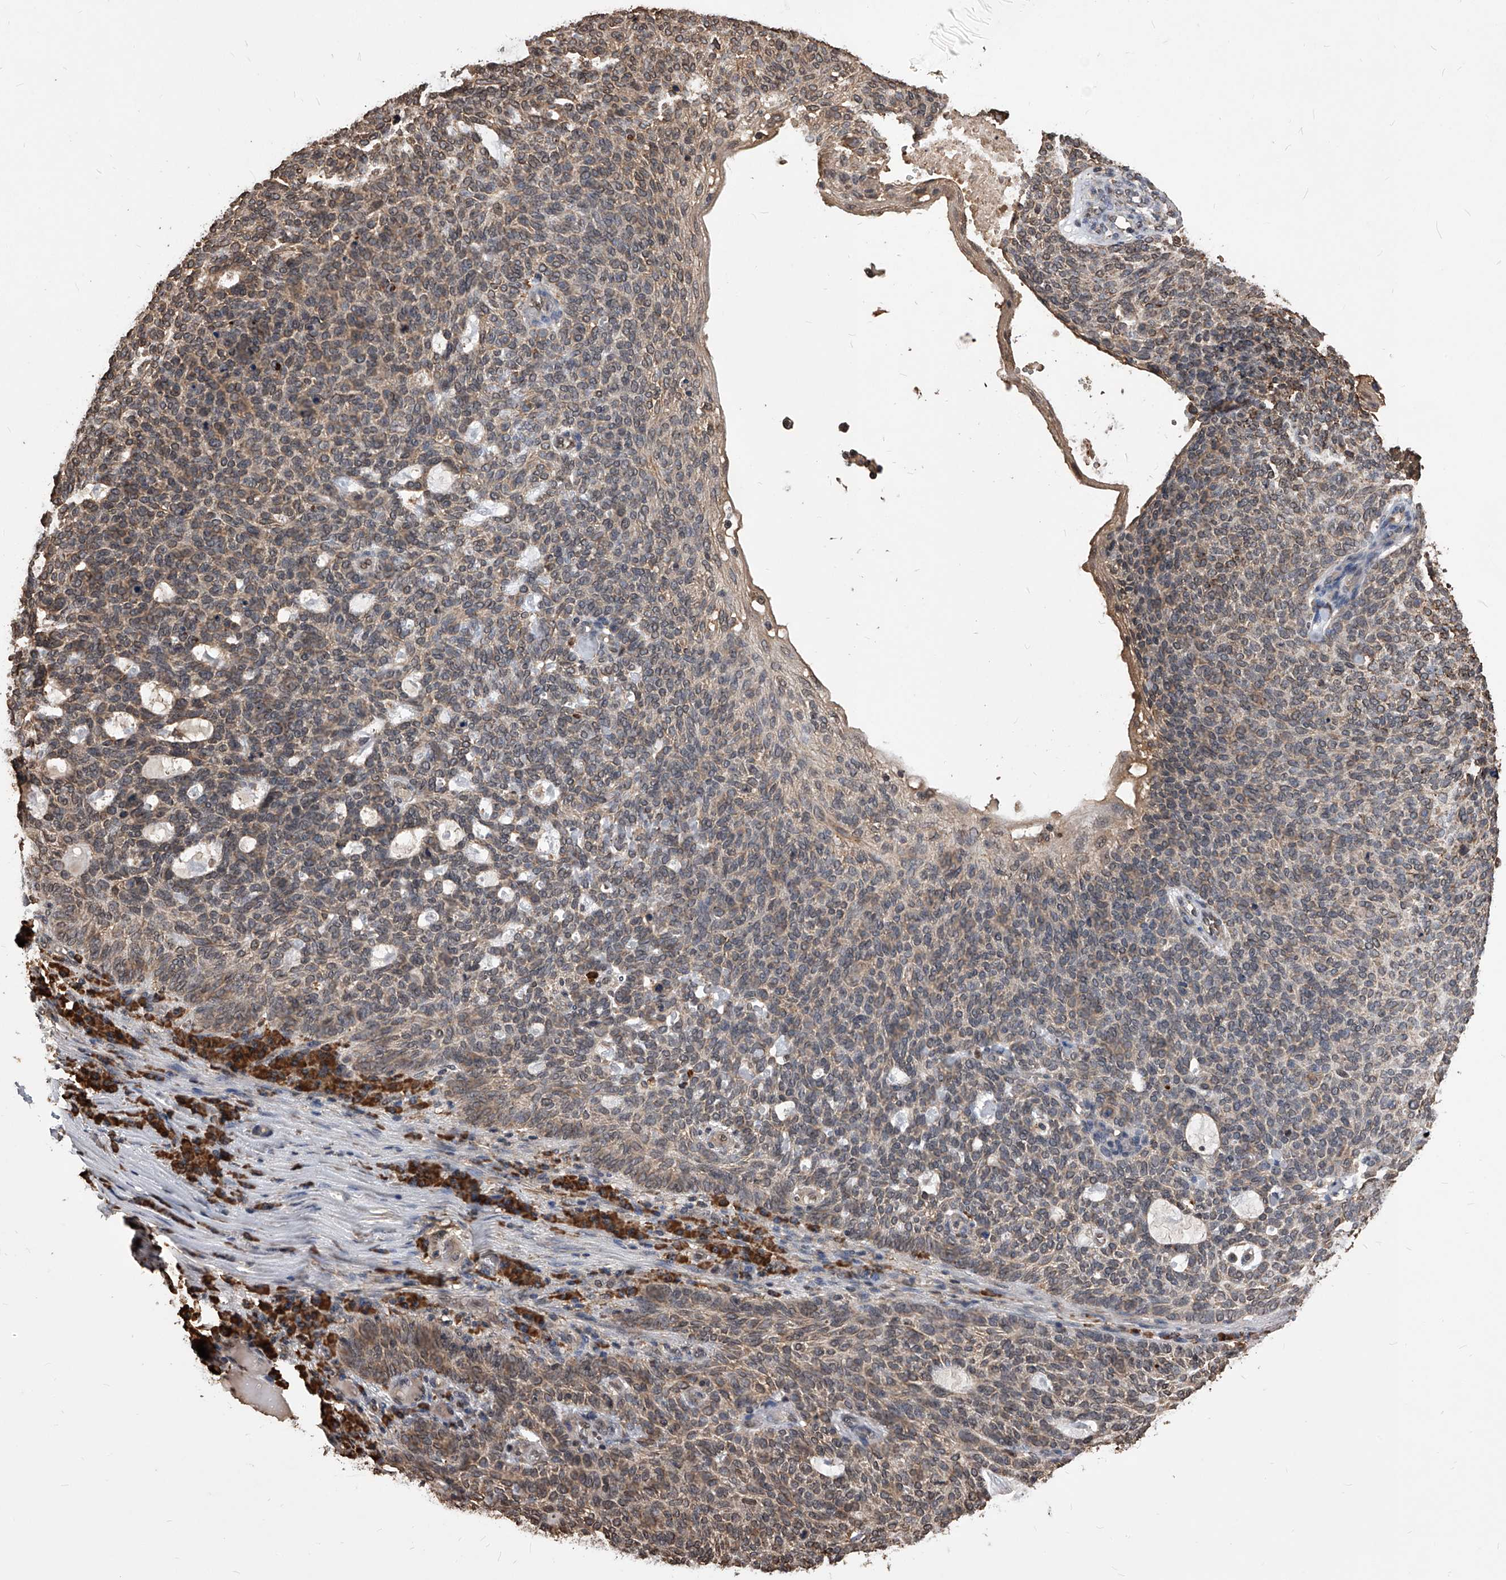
{"staining": {"intensity": "weak", "quantity": "25%-75%", "location": "cytoplasmic/membranous,nuclear"}, "tissue": "skin cancer", "cell_type": "Tumor cells", "image_type": "cancer", "snomed": [{"axis": "morphology", "description": "Squamous cell carcinoma, NOS"}, {"axis": "topography", "description": "Skin"}], "caption": "Weak cytoplasmic/membranous and nuclear protein expression is present in about 25%-75% of tumor cells in squamous cell carcinoma (skin).", "gene": "ID1", "patient": {"sex": "female", "age": 90}}